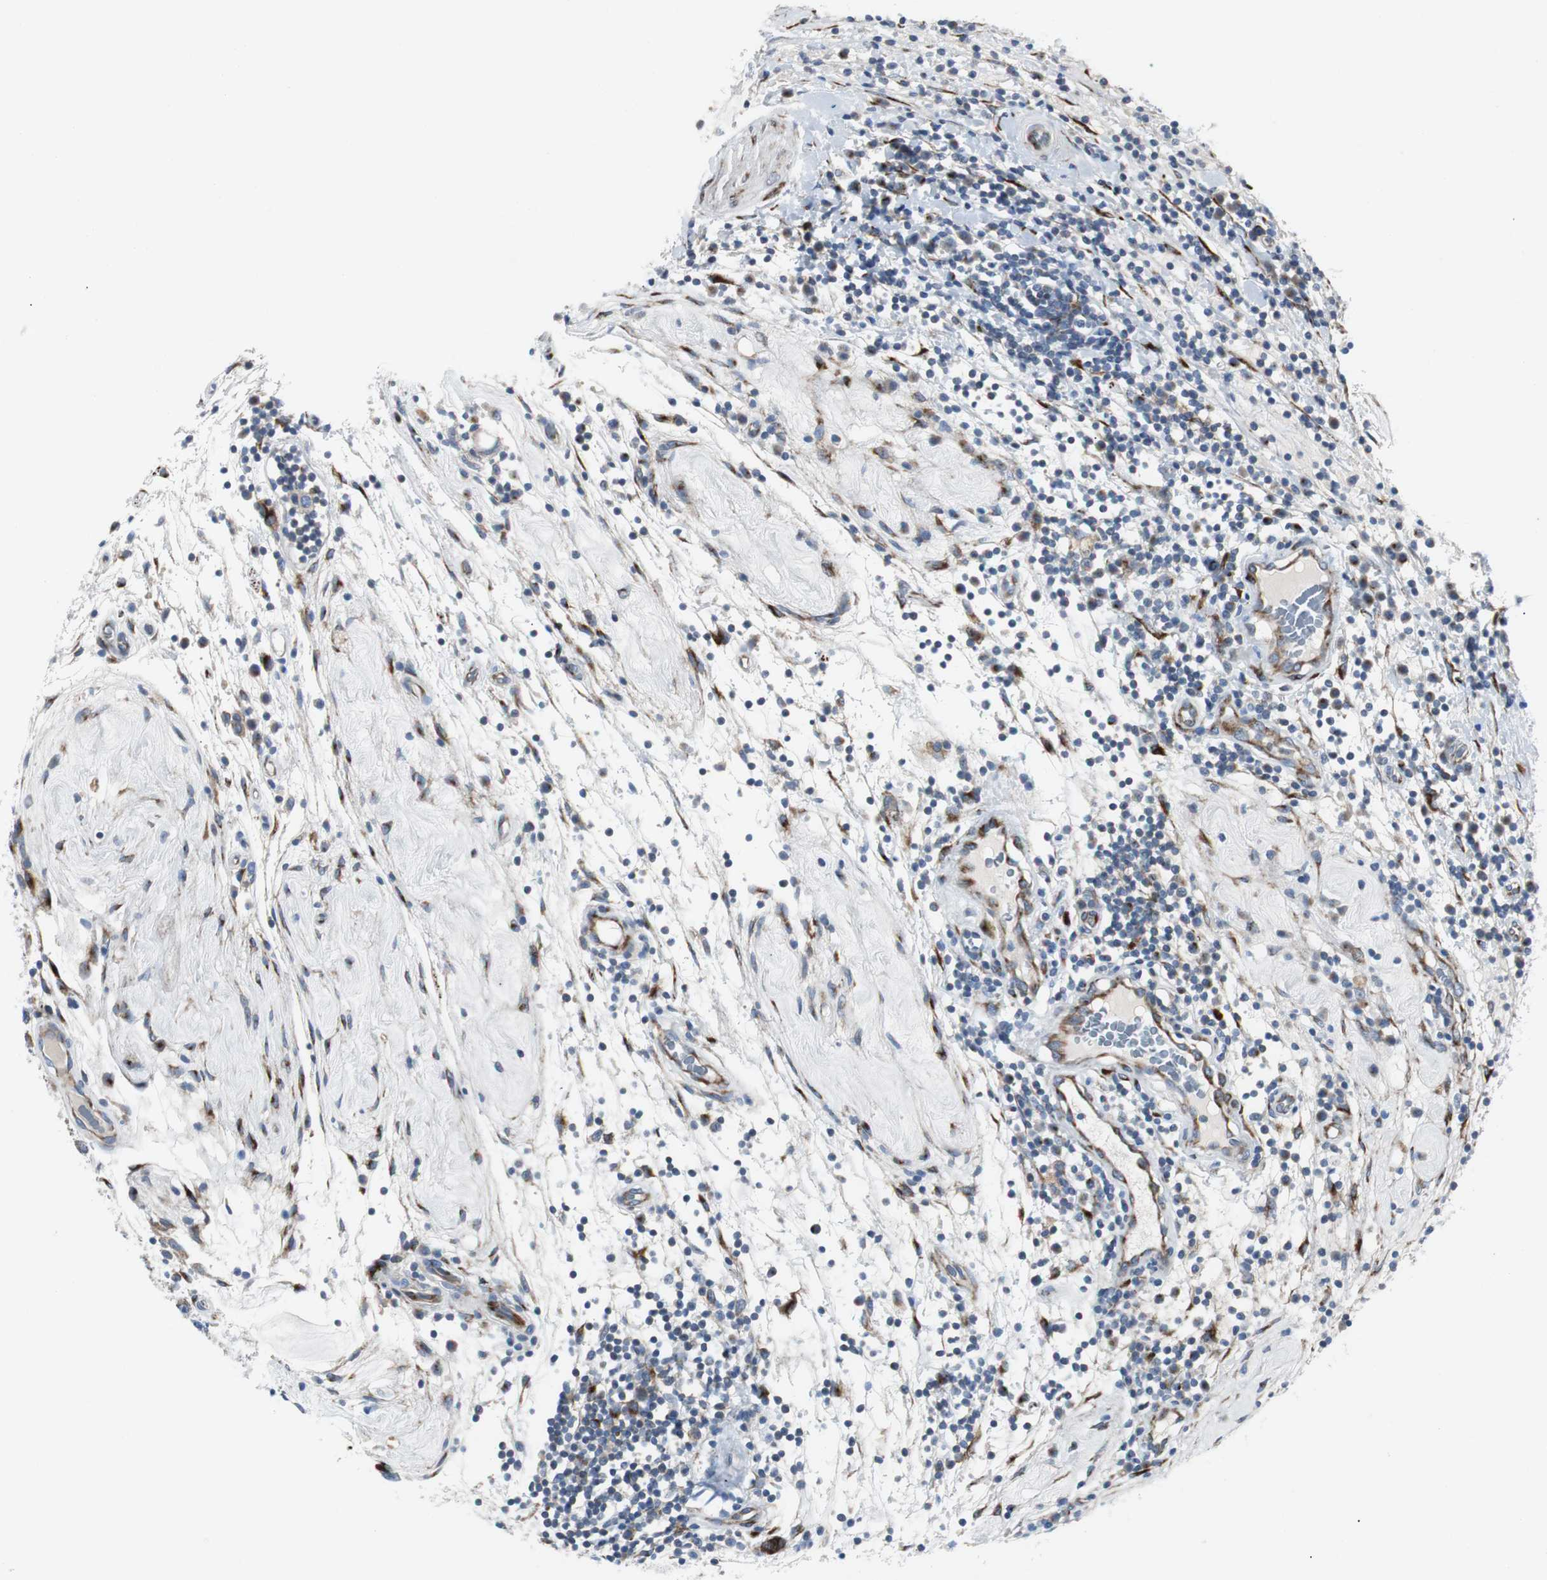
{"staining": {"intensity": "weak", "quantity": ">75%", "location": "cytoplasmic/membranous"}, "tissue": "testis cancer", "cell_type": "Tumor cells", "image_type": "cancer", "snomed": [{"axis": "morphology", "description": "Seminoma, NOS"}, {"axis": "topography", "description": "Testis"}], "caption": "Approximately >75% of tumor cells in testis cancer exhibit weak cytoplasmic/membranous protein expression as visualized by brown immunohistochemical staining.", "gene": "BBC3", "patient": {"sex": "male", "age": 43}}